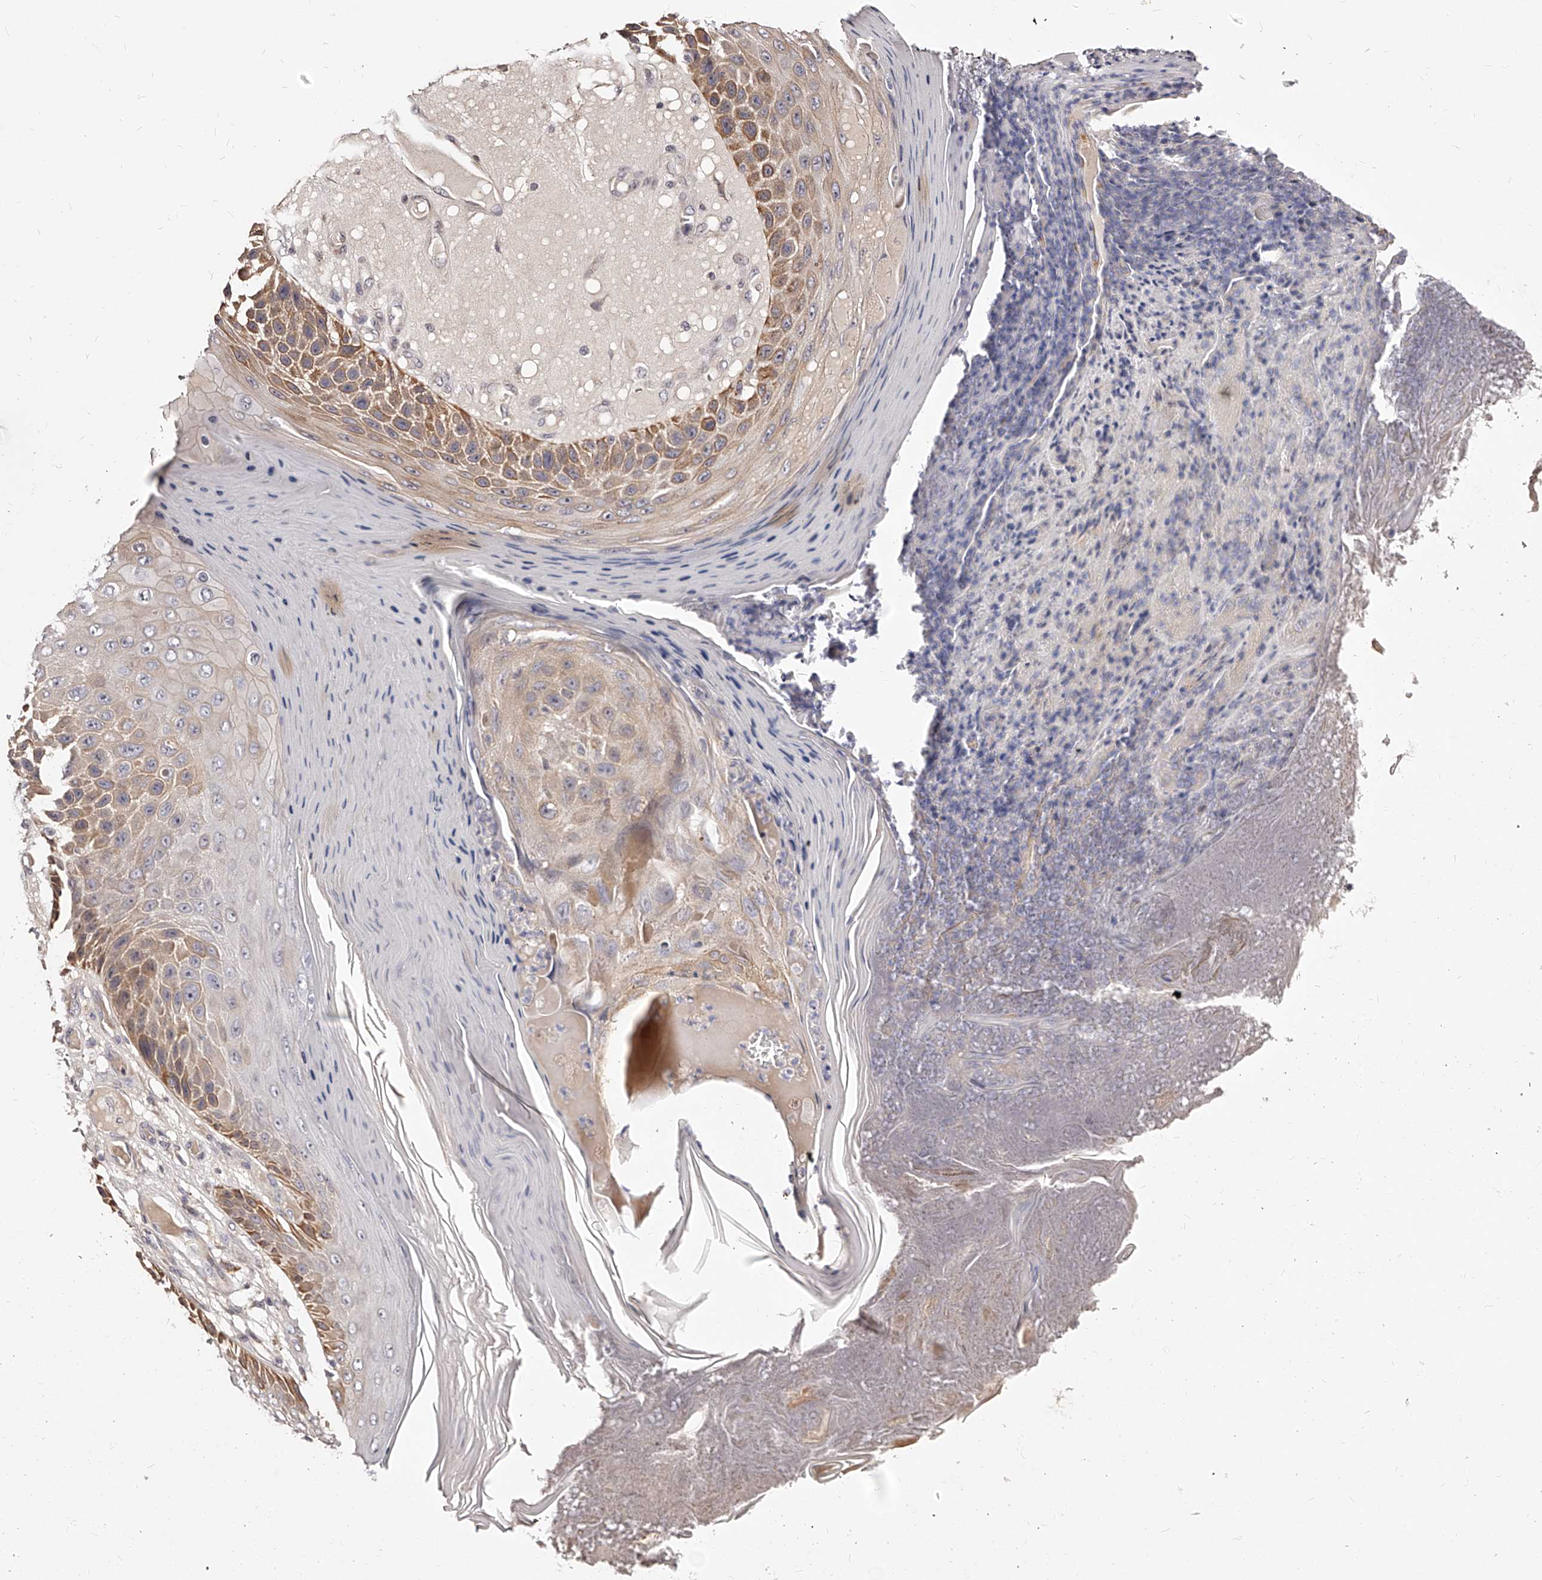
{"staining": {"intensity": "moderate", "quantity": "25%-75%", "location": "cytoplasmic/membranous"}, "tissue": "skin cancer", "cell_type": "Tumor cells", "image_type": "cancer", "snomed": [{"axis": "morphology", "description": "Squamous cell carcinoma, NOS"}, {"axis": "topography", "description": "Skin"}], "caption": "Brown immunohistochemical staining in squamous cell carcinoma (skin) demonstrates moderate cytoplasmic/membranous staining in about 25%-75% of tumor cells.", "gene": "ZNF502", "patient": {"sex": "female", "age": 88}}